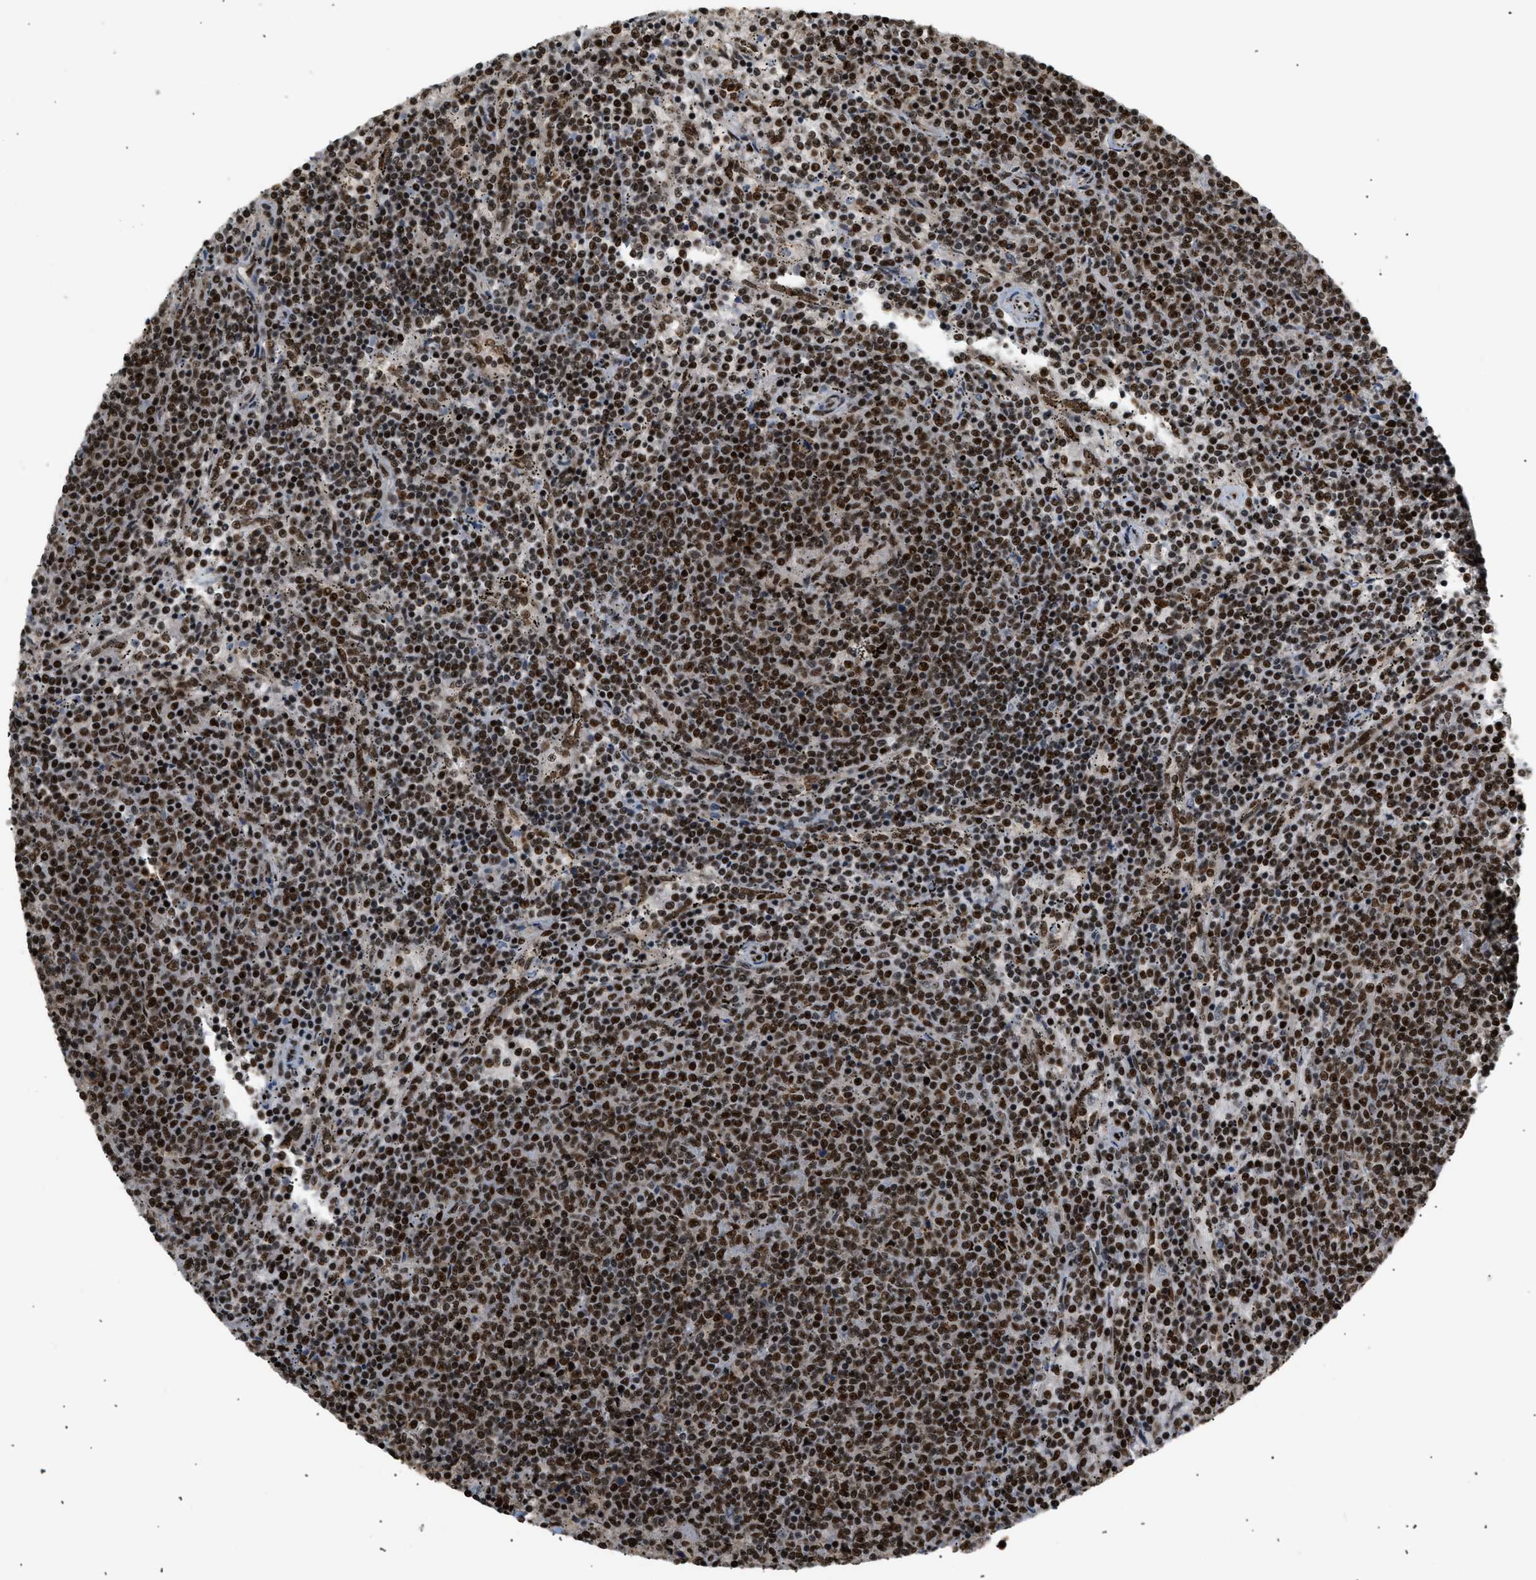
{"staining": {"intensity": "strong", "quantity": ">75%", "location": "nuclear"}, "tissue": "lymphoma", "cell_type": "Tumor cells", "image_type": "cancer", "snomed": [{"axis": "morphology", "description": "Malignant lymphoma, non-Hodgkin's type, Low grade"}, {"axis": "topography", "description": "Spleen"}], "caption": "About >75% of tumor cells in human lymphoma show strong nuclear protein positivity as visualized by brown immunohistochemical staining.", "gene": "RBM5", "patient": {"sex": "female", "age": 50}}